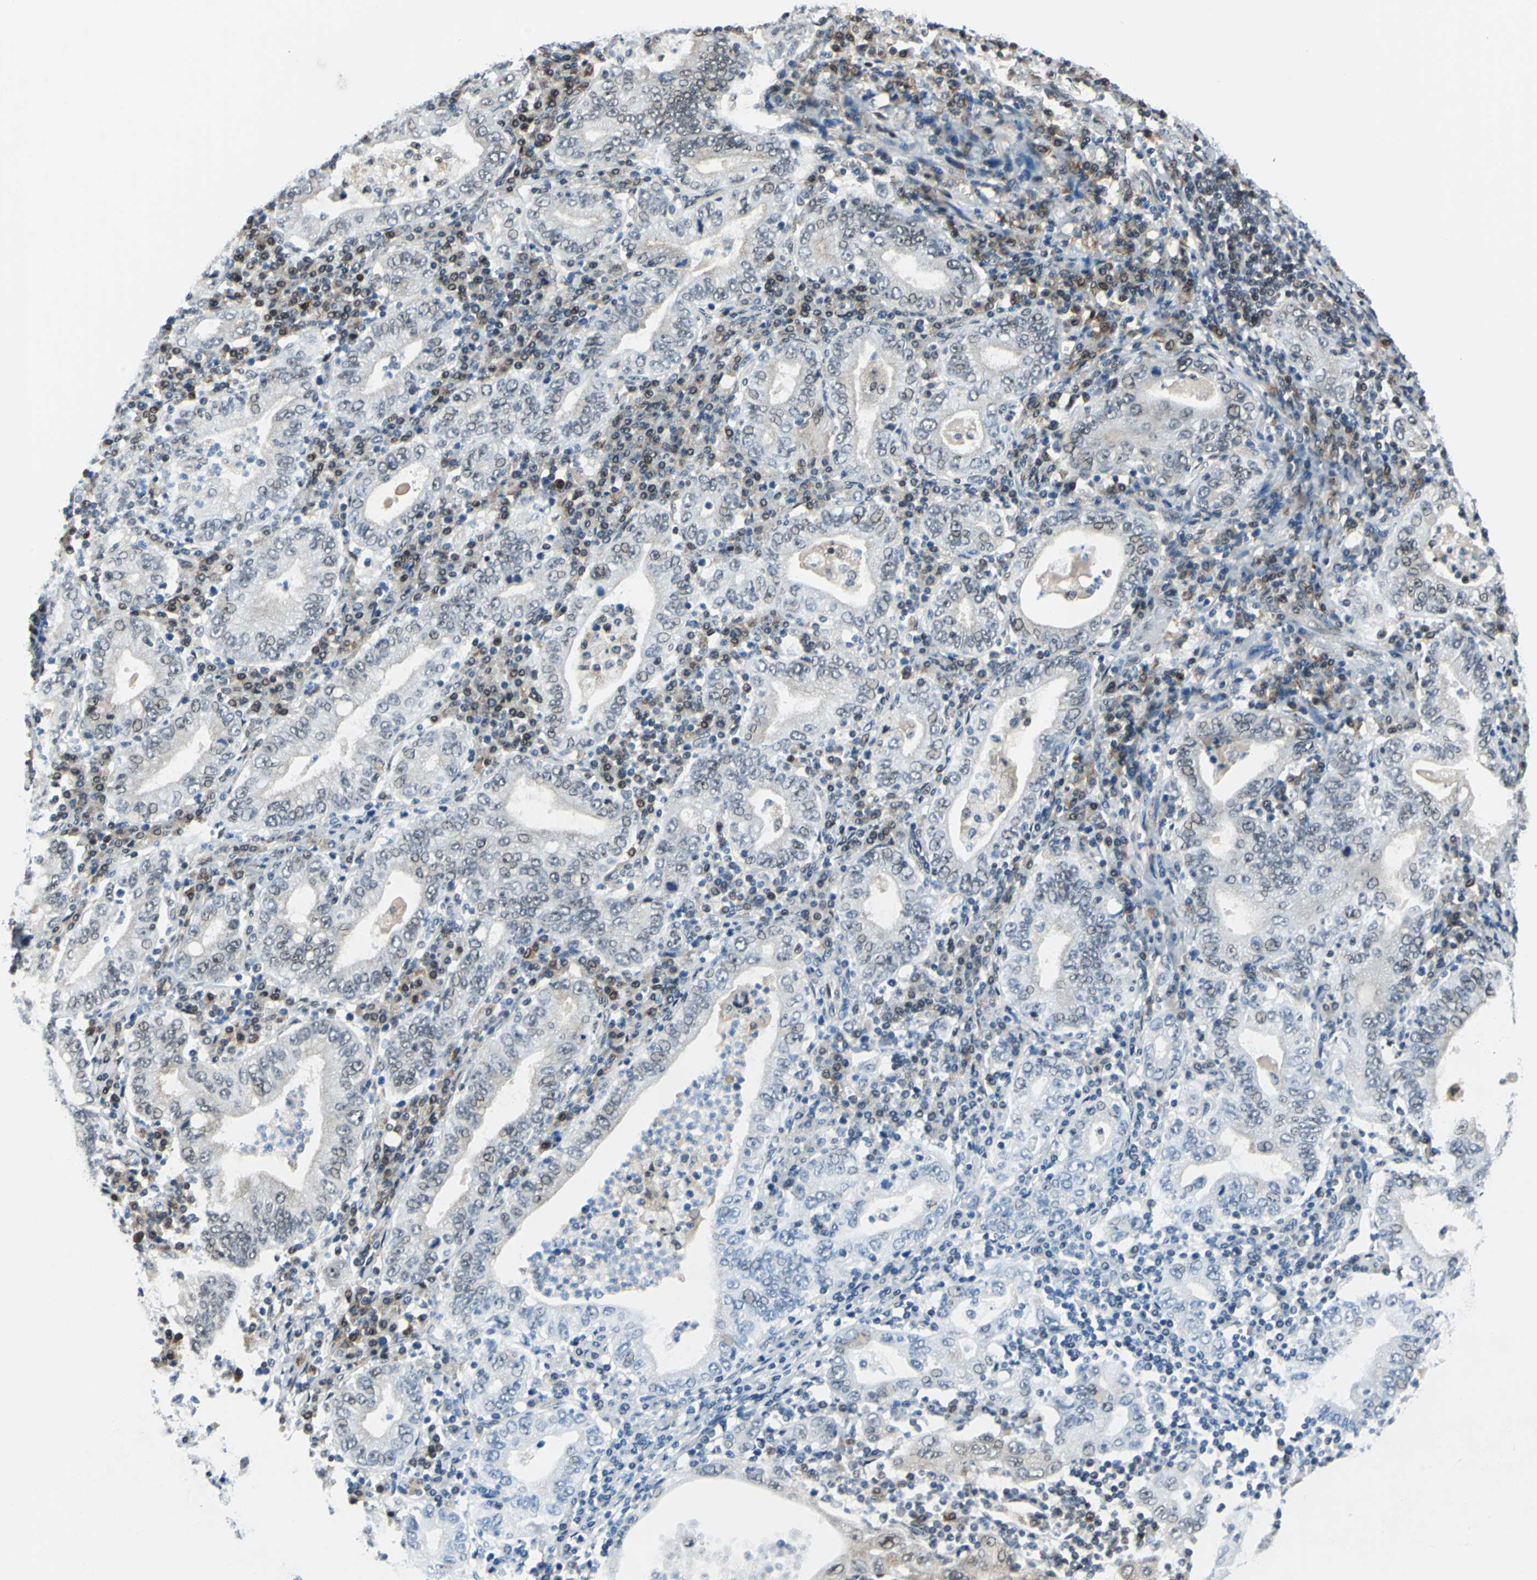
{"staining": {"intensity": "weak", "quantity": "<25%", "location": "cytoplasmic/membranous,nuclear"}, "tissue": "stomach cancer", "cell_type": "Tumor cells", "image_type": "cancer", "snomed": [{"axis": "morphology", "description": "Normal tissue, NOS"}, {"axis": "morphology", "description": "Adenocarcinoma, NOS"}, {"axis": "topography", "description": "Esophagus"}, {"axis": "topography", "description": "Stomach, upper"}, {"axis": "topography", "description": "Peripheral nerve tissue"}], "caption": "A high-resolution photomicrograph shows immunohistochemistry staining of stomach adenocarcinoma, which demonstrates no significant expression in tumor cells. (Brightfield microscopy of DAB immunohistochemistry at high magnification).", "gene": "POLR3K", "patient": {"sex": "male", "age": 62}}